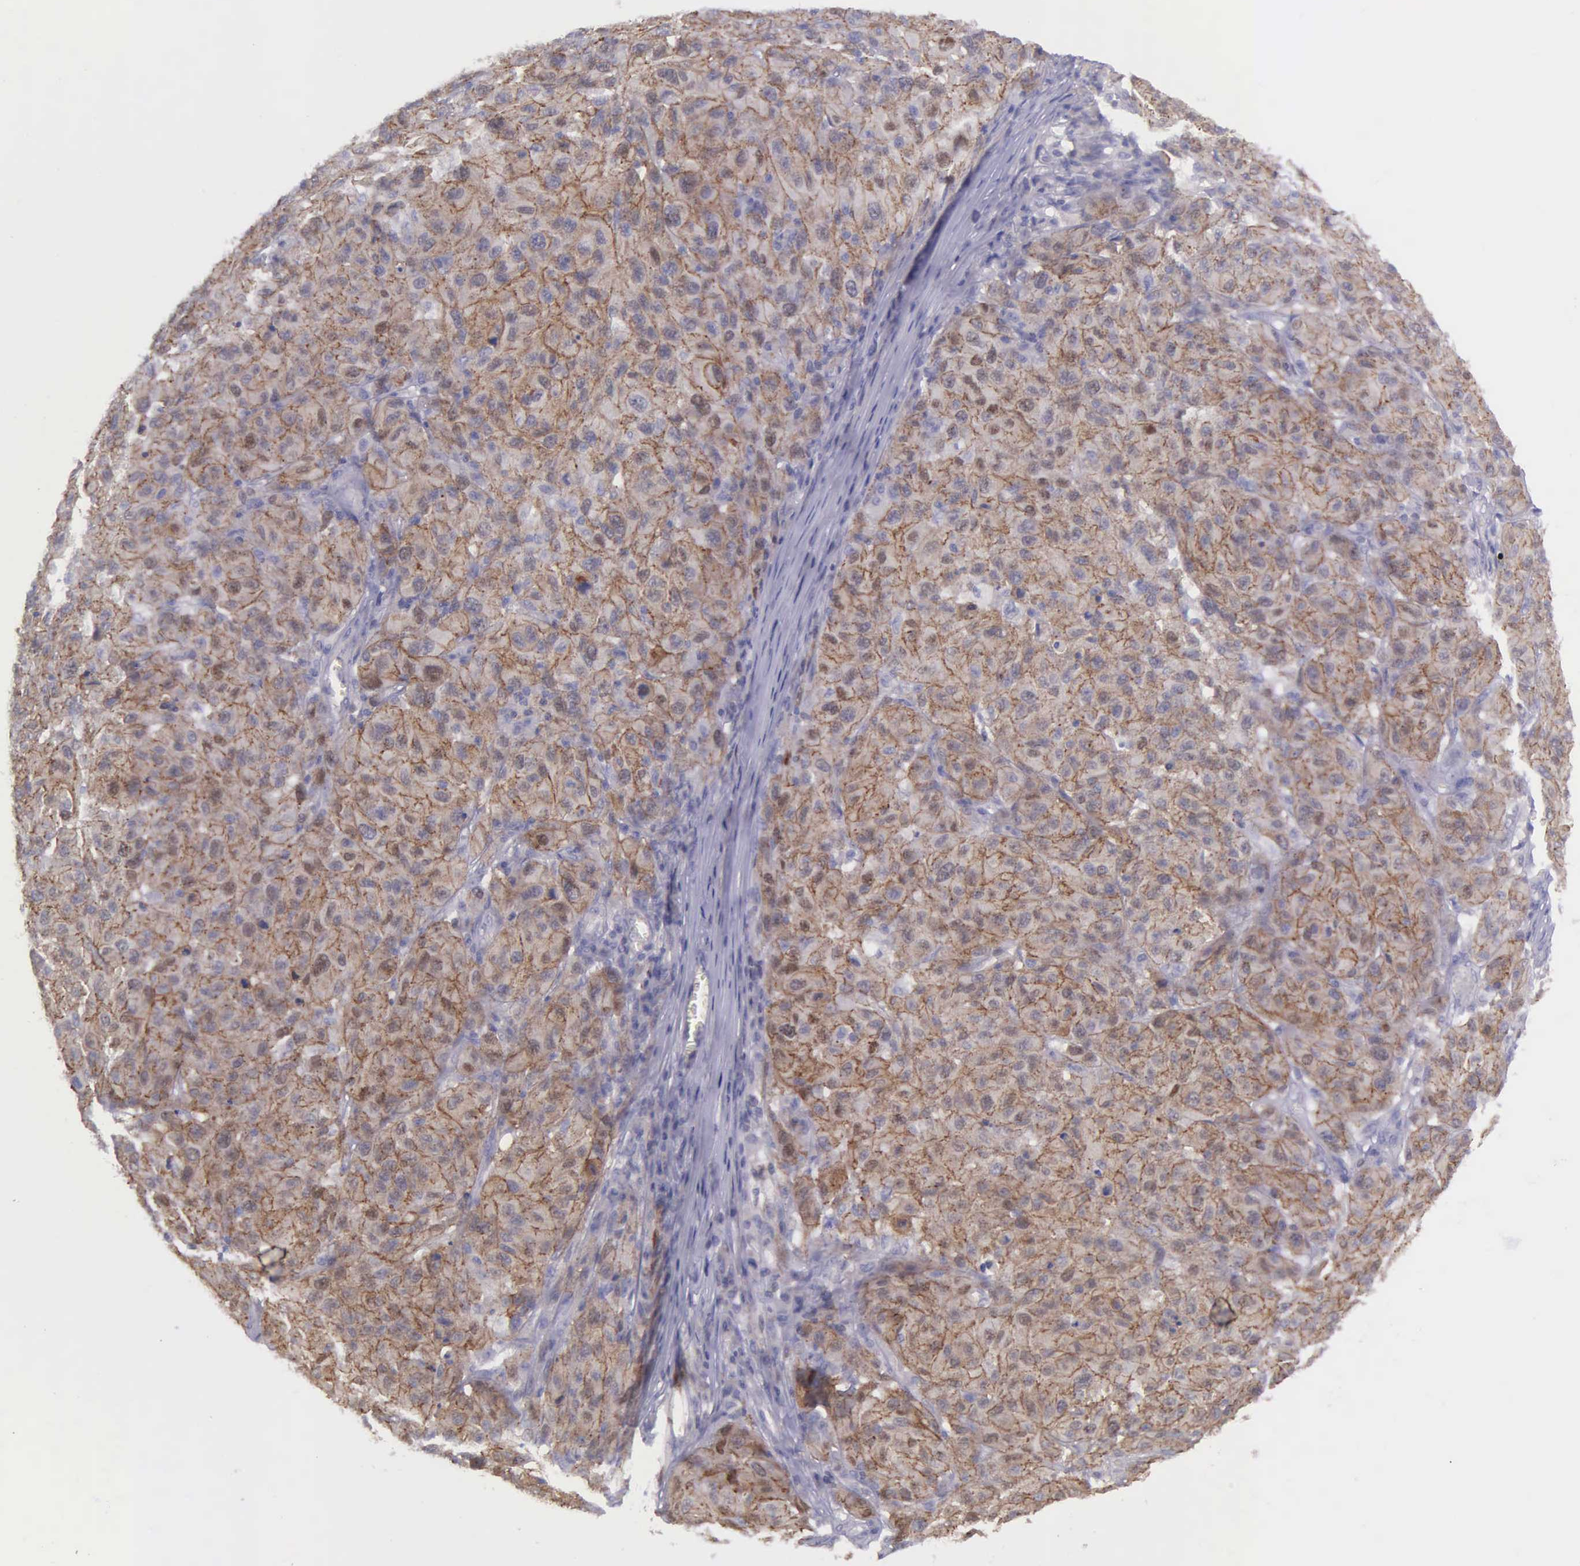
{"staining": {"intensity": "weak", "quantity": ">75%", "location": "cytoplasmic/membranous"}, "tissue": "melanoma", "cell_type": "Tumor cells", "image_type": "cancer", "snomed": [{"axis": "morphology", "description": "Malignant melanoma, NOS"}, {"axis": "topography", "description": "Skin"}], "caption": "DAB (3,3'-diaminobenzidine) immunohistochemical staining of melanoma demonstrates weak cytoplasmic/membranous protein expression in approximately >75% of tumor cells.", "gene": "MICAL3", "patient": {"sex": "female", "age": 77}}